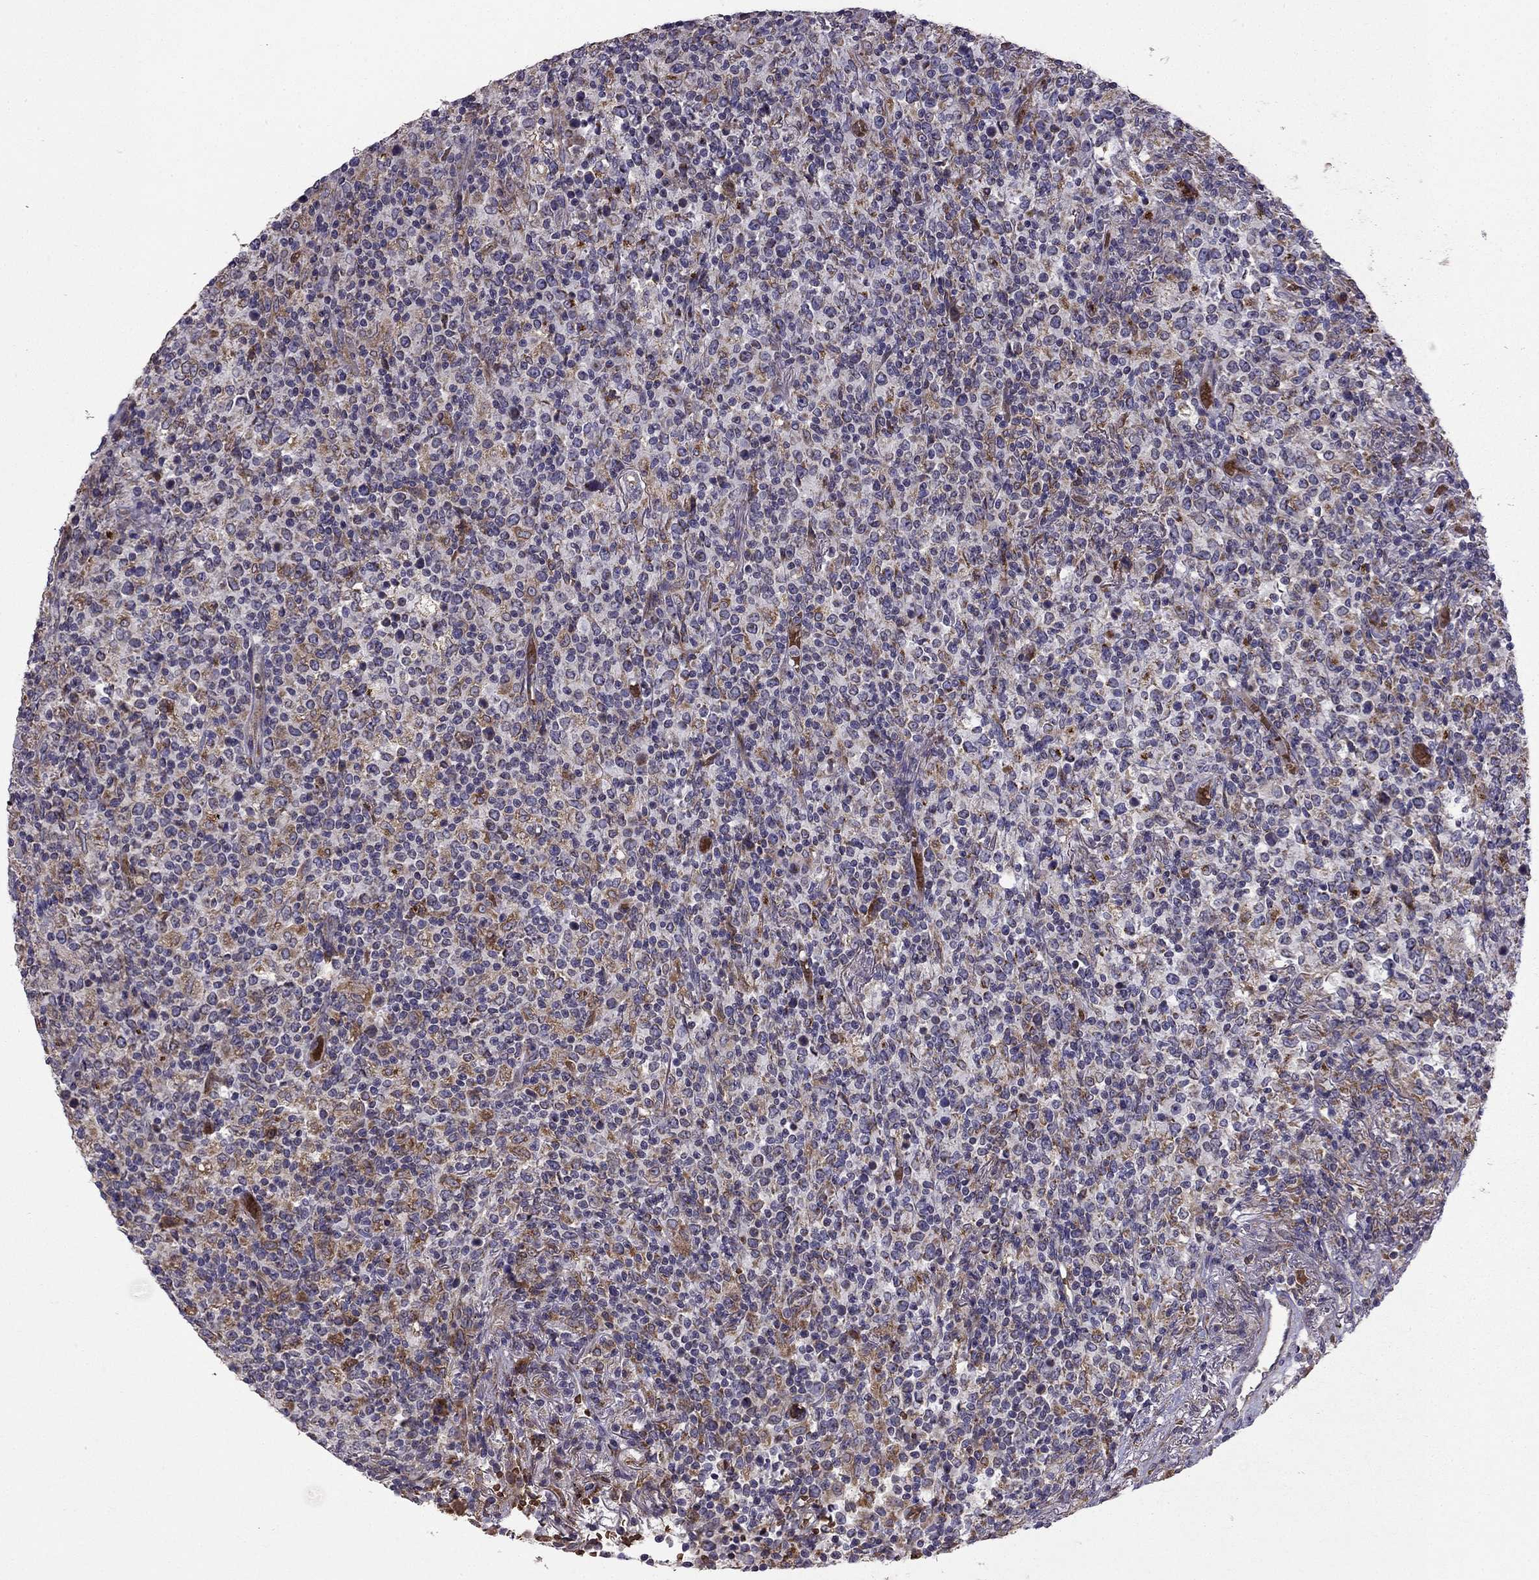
{"staining": {"intensity": "negative", "quantity": "none", "location": "none"}, "tissue": "lymphoma", "cell_type": "Tumor cells", "image_type": "cancer", "snomed": [{"axis": "morphology", "description": "Malignant lymphoma, non-Hodgkin's type, High grade"}, {"axis": "topography", "description": "Lung"}], "caption": "Immunohistochemistry of human malignant lymphoma, non-Hodgkin's type (high-grade) shows no positivity in tumor cells.", "gene": "B4GALT7", "patient": {"sex": "male", "age": 79}}